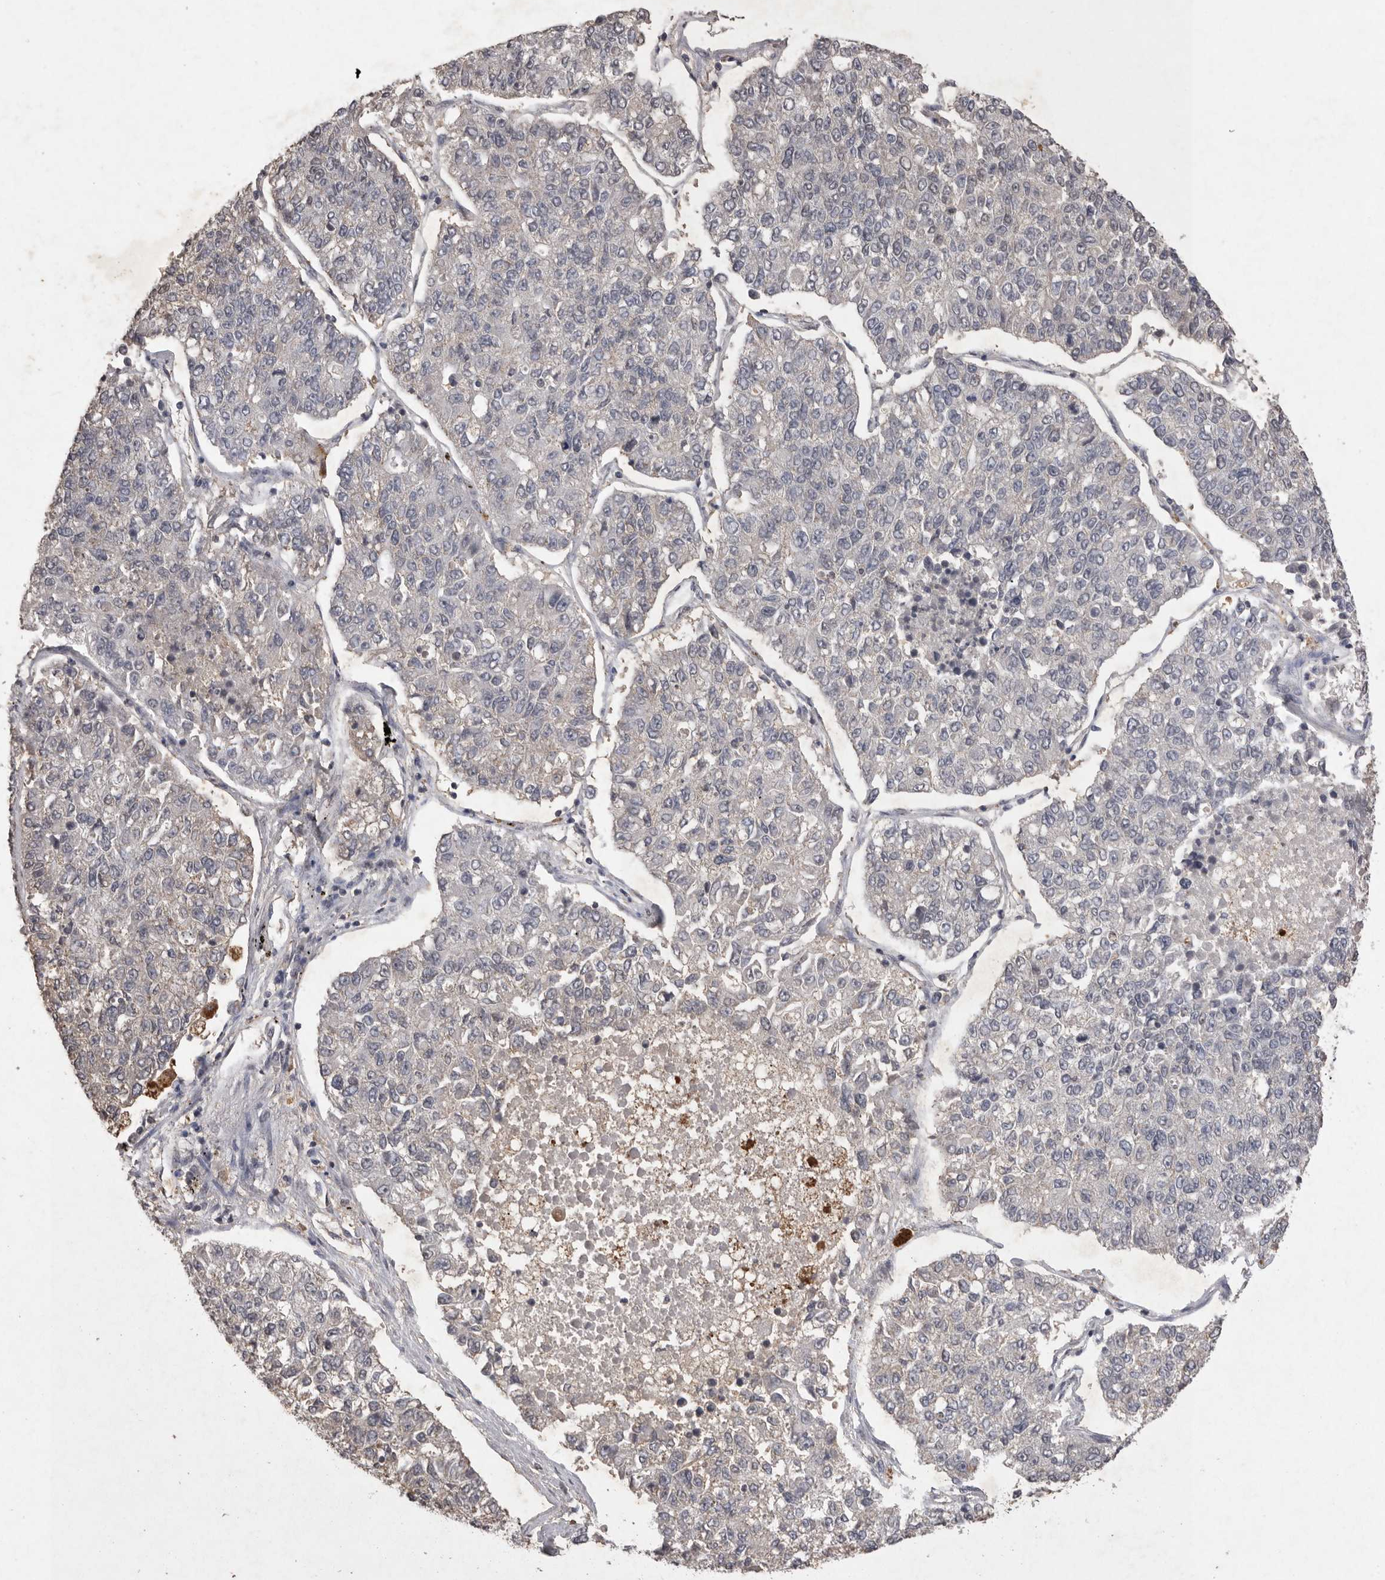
{"staining": {"intensity": "negative", "quantity": "none", "location": "none"}, "tissue": "lung cancer", "cell_type": "Tumor cells", "image_type": "cancer", "snomed": [{"axis": "morphology", "description": "Adenocarcinoma, NOS"}, {"axis": "topography", "description": "Lung"}], "caption": "The photomicrograph exhibits no staining of tumor cells in lung cancer (adenocarcinoma). The staining is performed using DAB brown chromogen with nuclei counter-stained in using hematoxylin.", "gene": "APLNR", "patient": {"sex": "male", "age": 49}}